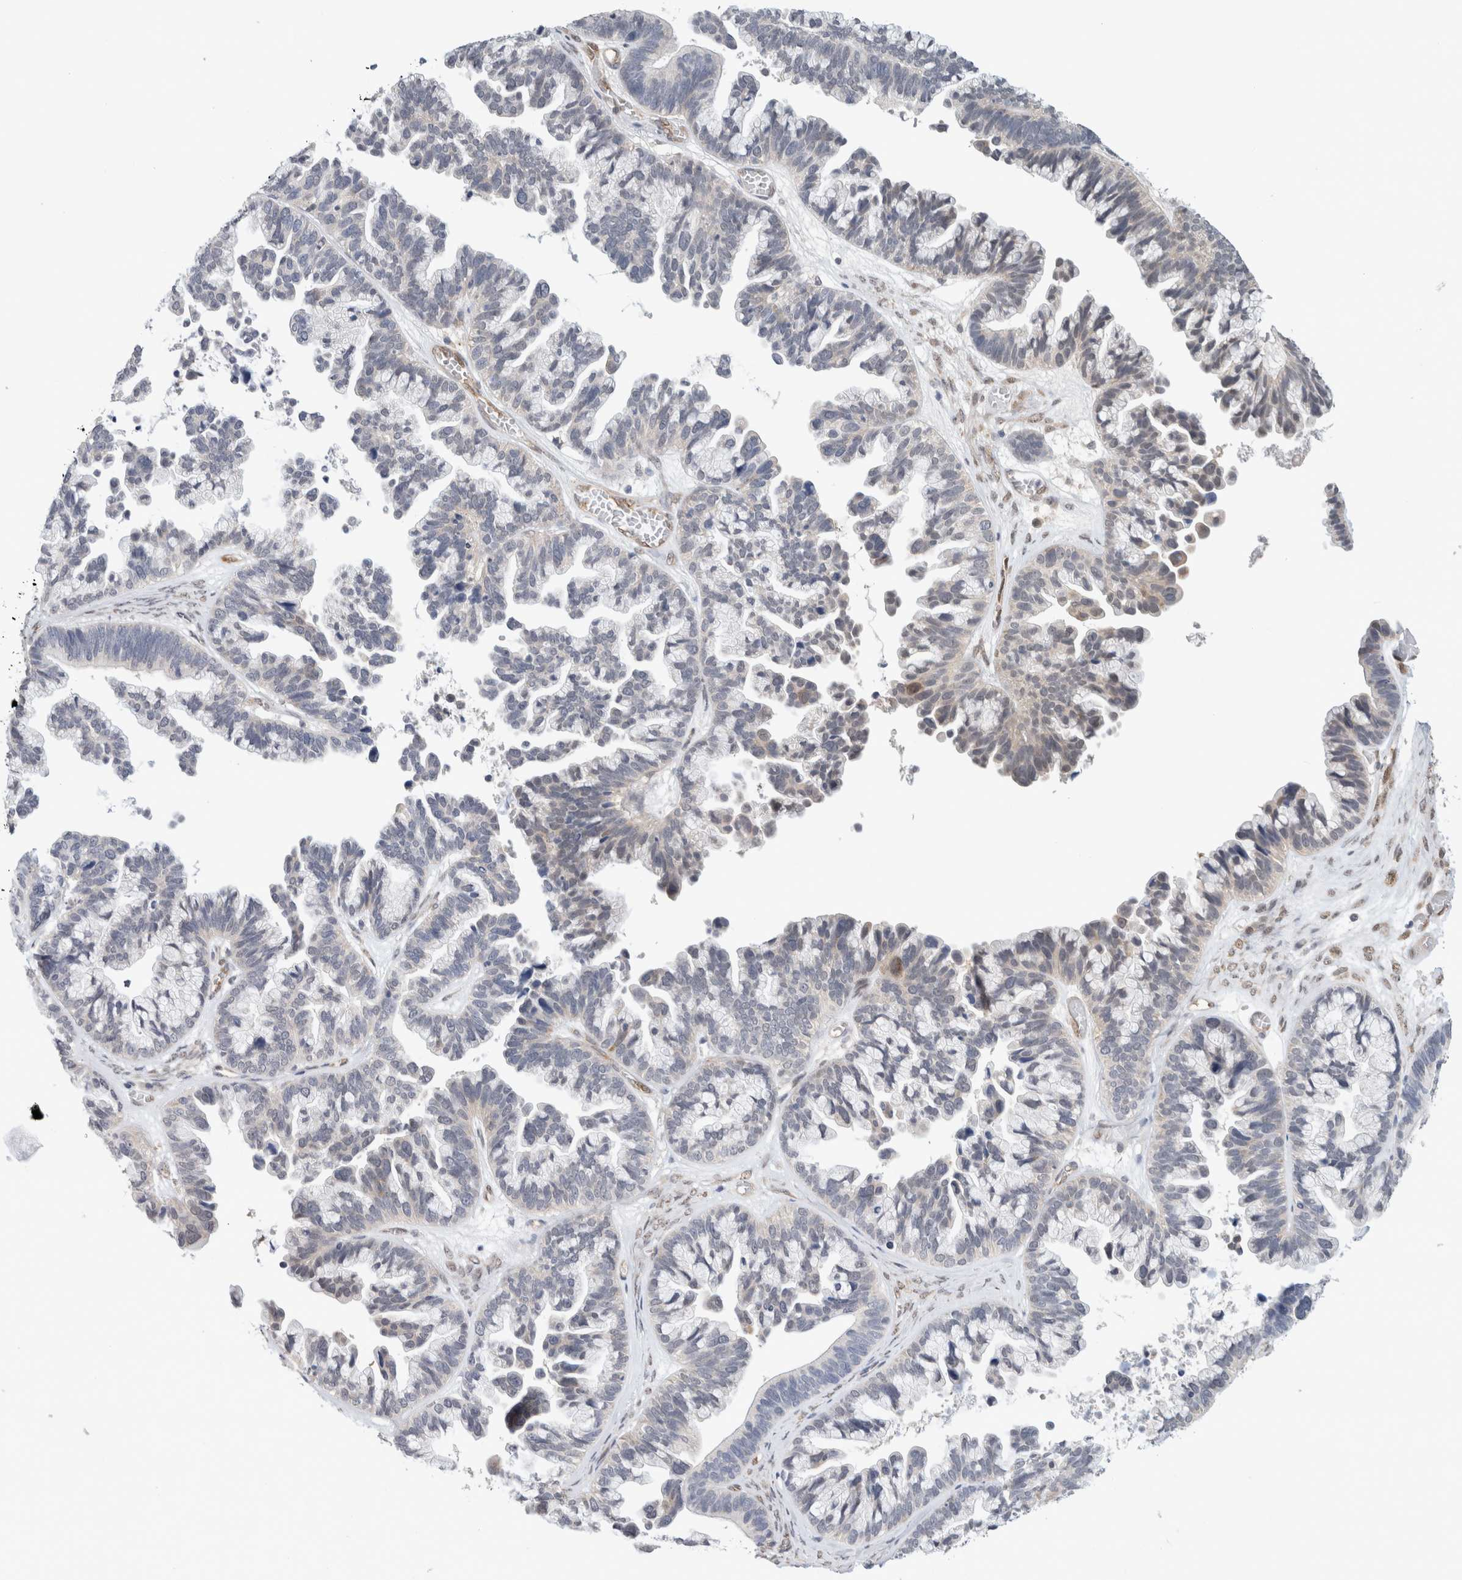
{"staining": {"intensity": "negative", "quantity": "none", "location": "none"}, "tissue": "ovarian cancer", "cell_type": "Tumor cells", "image_type": "cancer", "snomed": [{"axis": "morphology", "description": "Cystadenocarcinoma, serous, NOS"}, {"axis": "topography", "description": "Ovary"}], "caption": "Serous cystadenocarcinoma (ovarian) stained for a protein using immunohistochemistry shows no staining tumor cells.", "gene": "EIF4G3", "patient": {"sex": "female", "age": 56}}